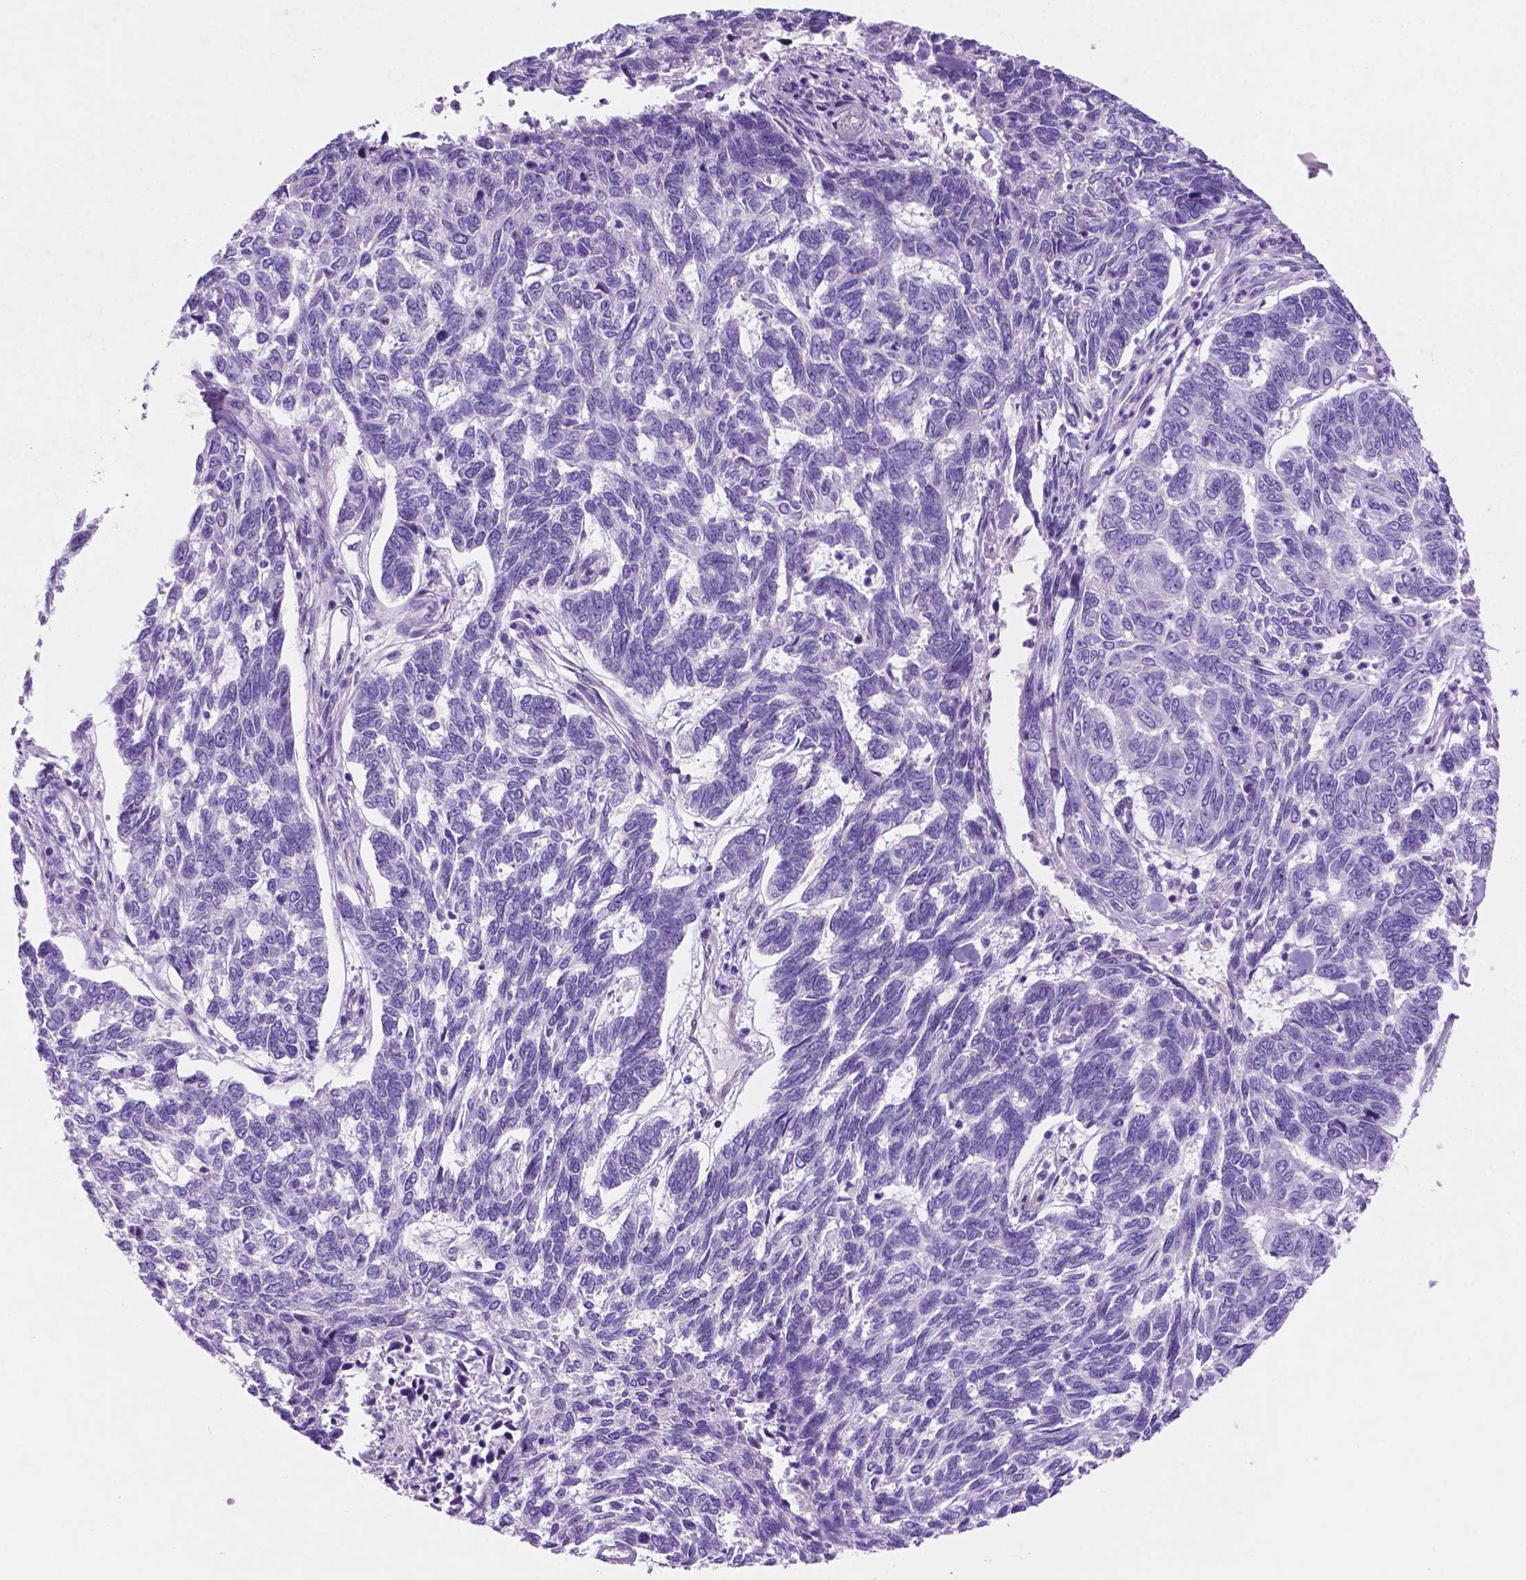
{"staining": {"intensity": "negative", "quantity": "none", "location": "none"}, "tissue": "skin cancer", "cell_type": "Tumor cells", "image_type": "cancer", "snomed": [{"axis": "morphology", "description": "Basal cell carcinoma"}, {"axis": "topography", "description": "Skin"}], "caption": "Histopathology image shows no protein expression in tumor cells of basal cell carcinoma (skin) tissue.", "gene": "ASPG", "patient": {"sex": "female", "age": 65}}